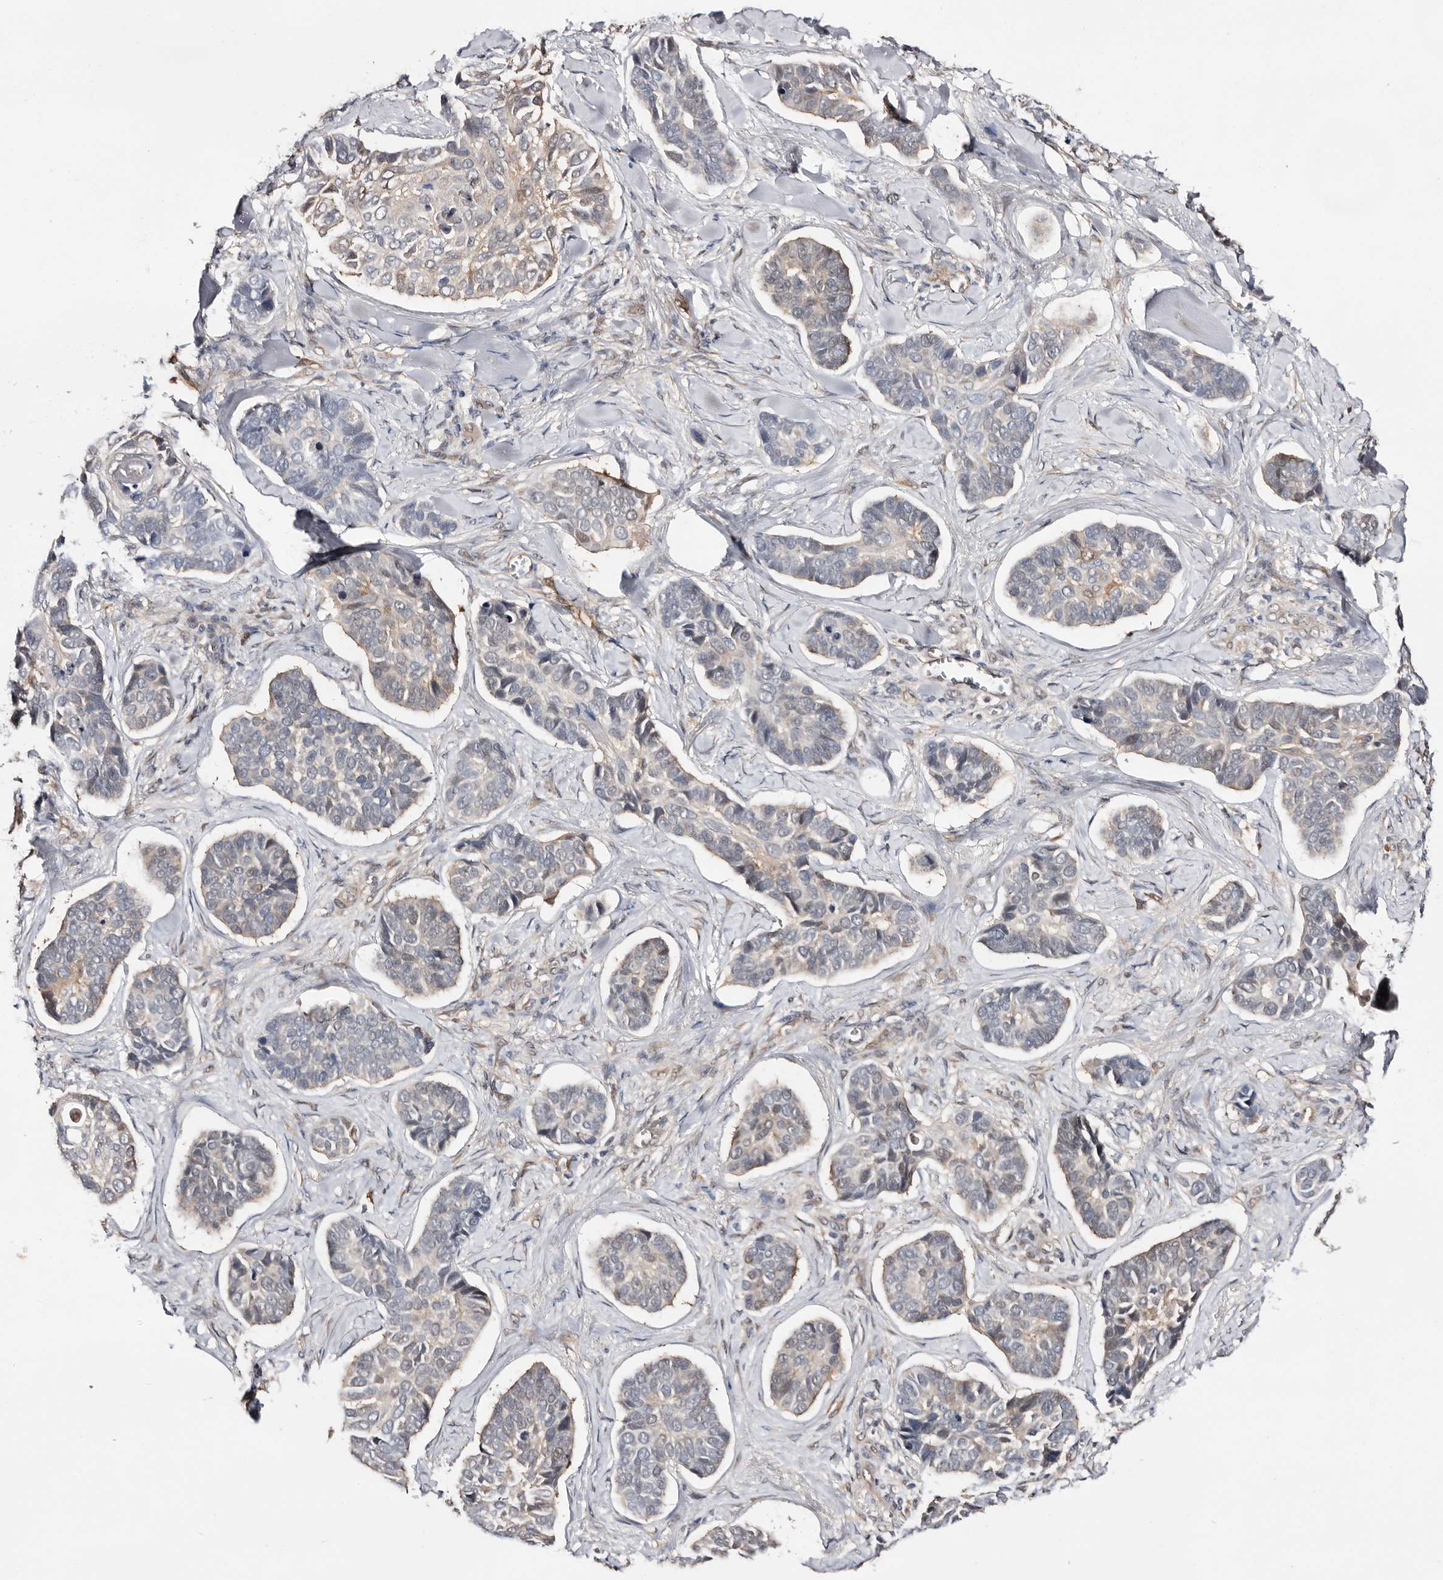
{"staining": {"intensity": "weak", "quantity": "25%-75%", "location": "cytoplasmic/membranous"}, "tissue": "skin cancer", "cell_type": "Tumor cells", "image_type": "cancer", "snomed": [{"axis": "morphology", "description": "Basal cell carcinoma"}, {"axis": "topography", "description": "Skin"}], "caption": "Basal cell carcinoma (skin) stained with DAB (3,3'-diaminobenzidine) IHC shows low levels of weak cytoplasmic/membranous positivity in about 25%-75% of tumor cells.", "gene": "TP53I3", "patient": {"sex": "male", "age": 62}}